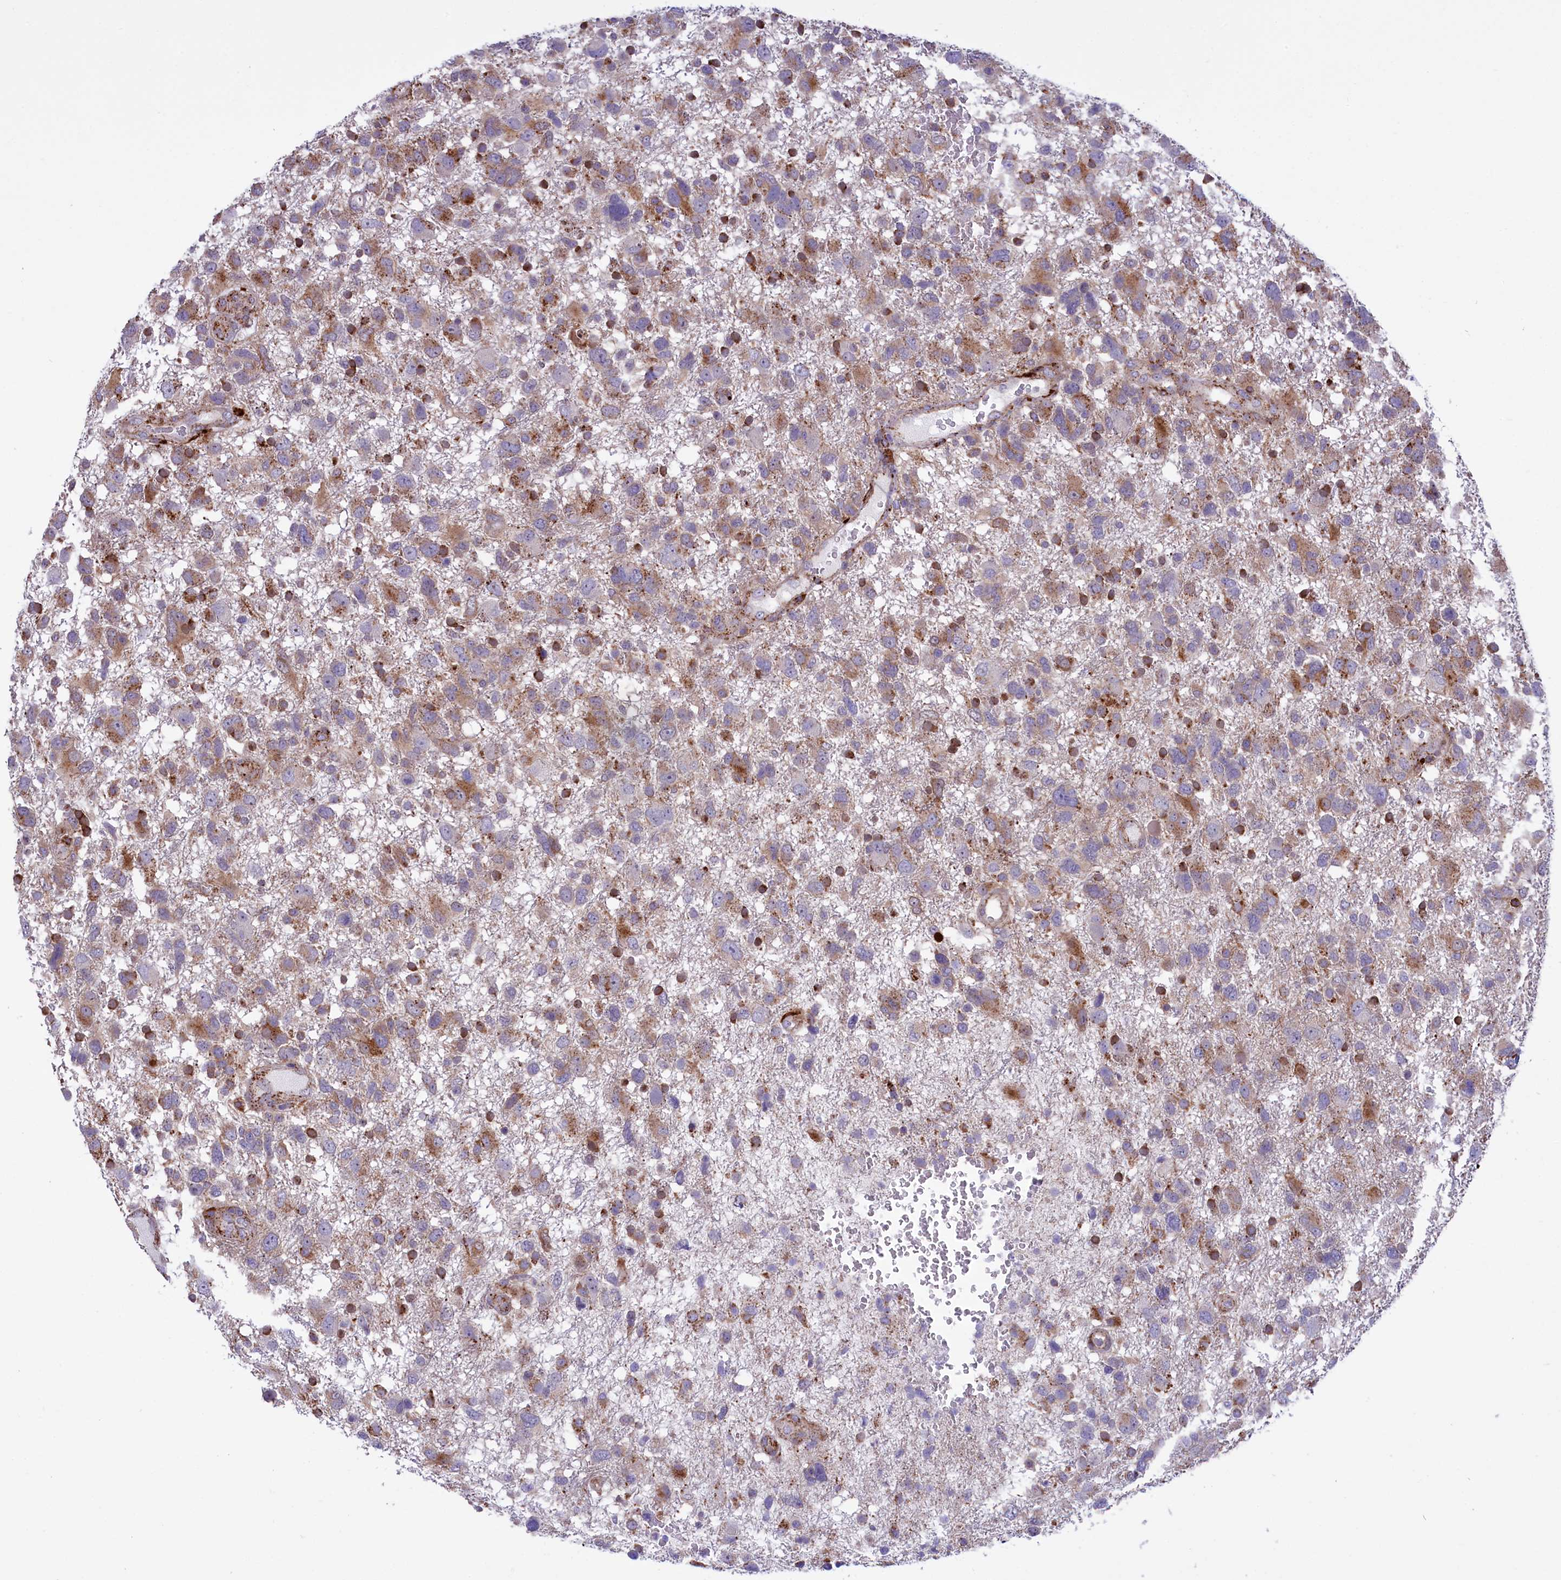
{"staining": {"intensity": "moderate", "quantity": "<25%", "location": "cytoplasmic/membranous"}, "tissue": "glioma", "cell_type": "Tumor cells", "image_type": "cancer", "snomed": [{"axis": "morphology", "description": "Glioma, malignant, High grade"}, {"axis": "topography", "description": "Brain"}], "caption": "Protein expression by immunohistochemistry reveals moderate cytoplasmic/membranous expression in about <25% of tumor cells in high-grade glioma (malignant).", "gene": "MAN2B1", "patient": {"sex": "male", "age": 61}}